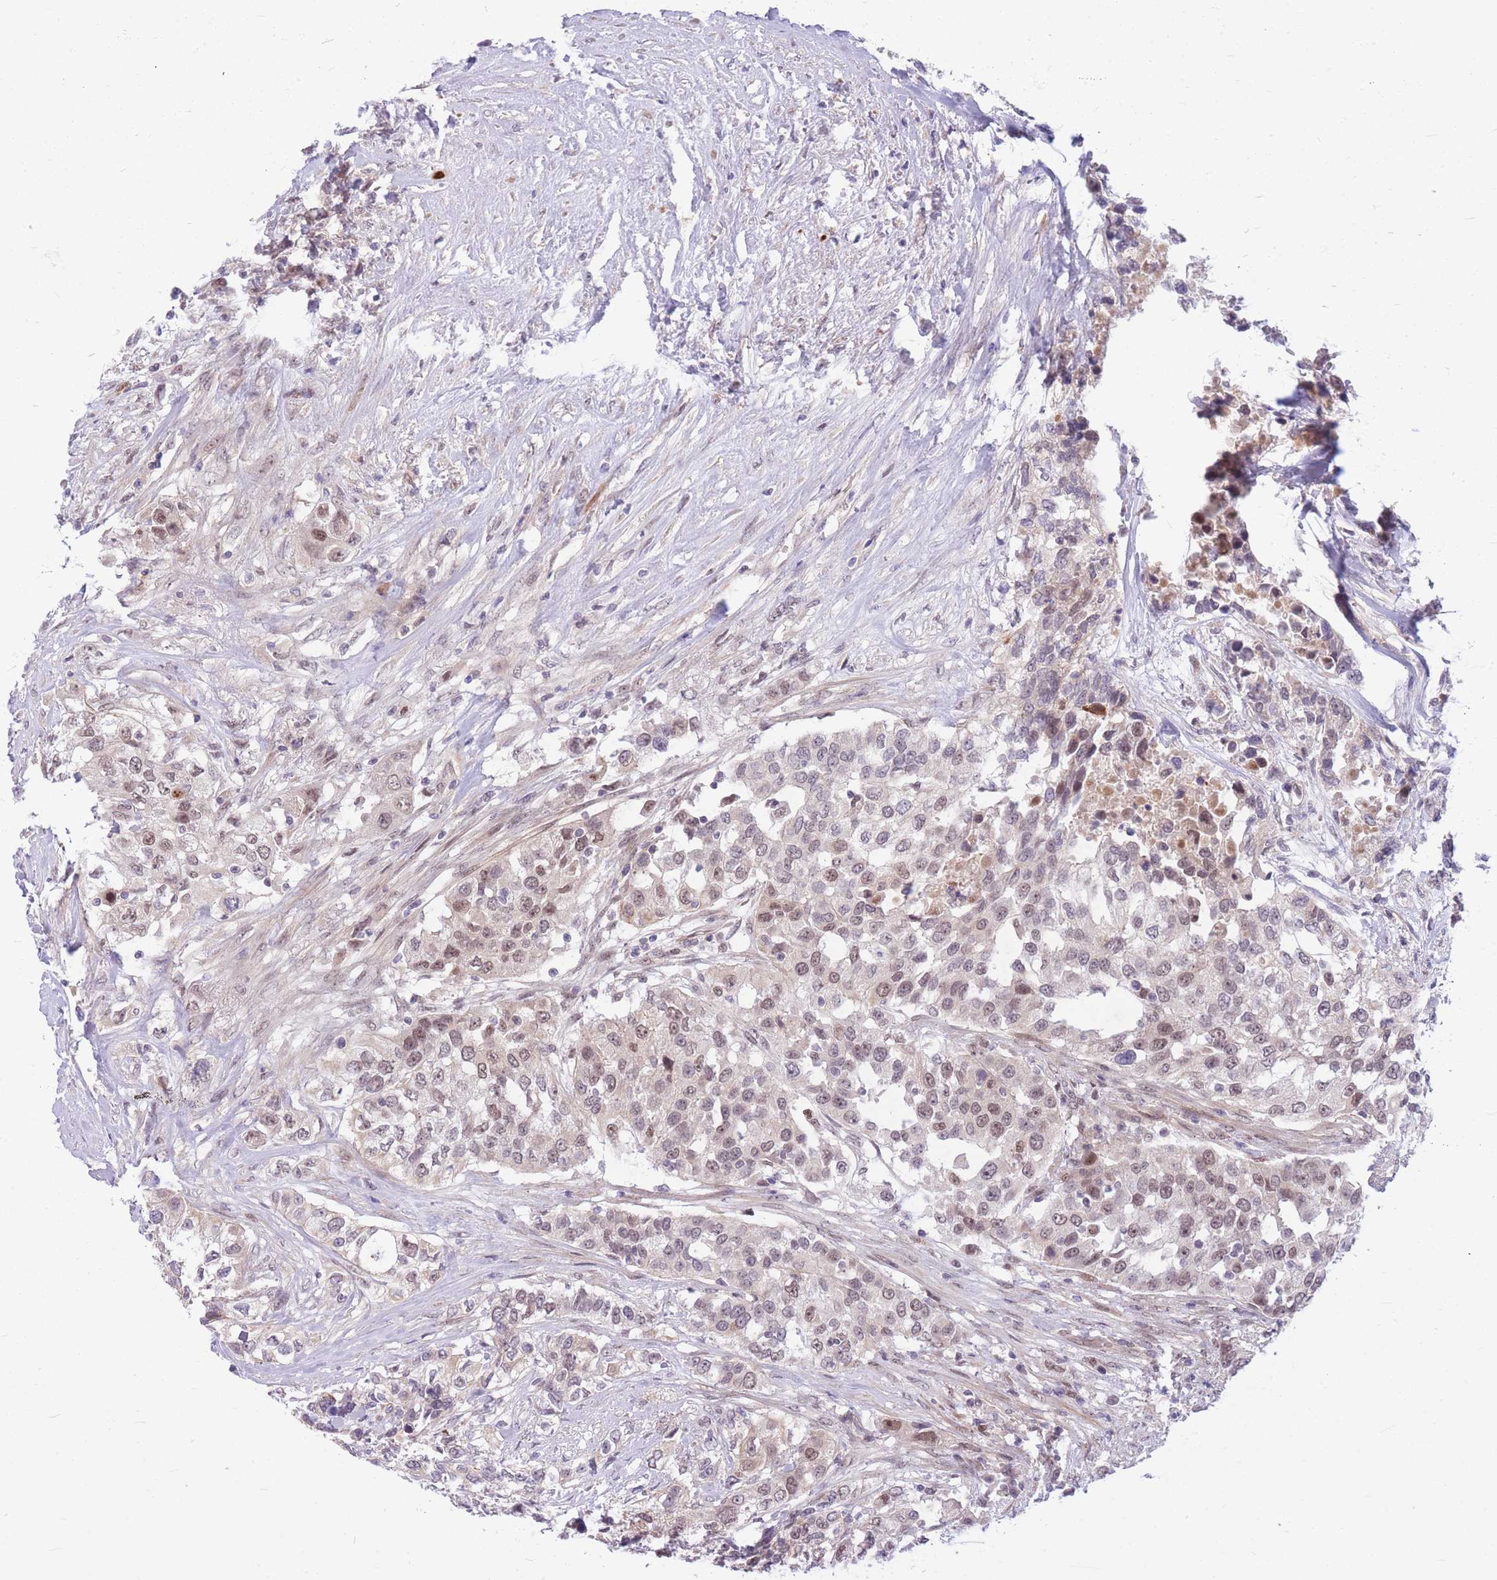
{"staining": {"intensity": "weak", "quantity": "25%-75%", "location": "nuclear"}, "tissue": "urothelial cancer", "cell_type": "Tumor cells", "image_type": "cancer", "snomed": [{"axis": "morphology", "description": "Urothelial carcinoma, High grade"}, {"axis": "topography", "description": "Urinary bladder"}], "caption": "Urothelial carcinoma (high-grade) stained with a protein marker exhibits weak staining in tumor cells.", "gene": "ERCC2", "patient": {"sex": "female", "age": 80}}